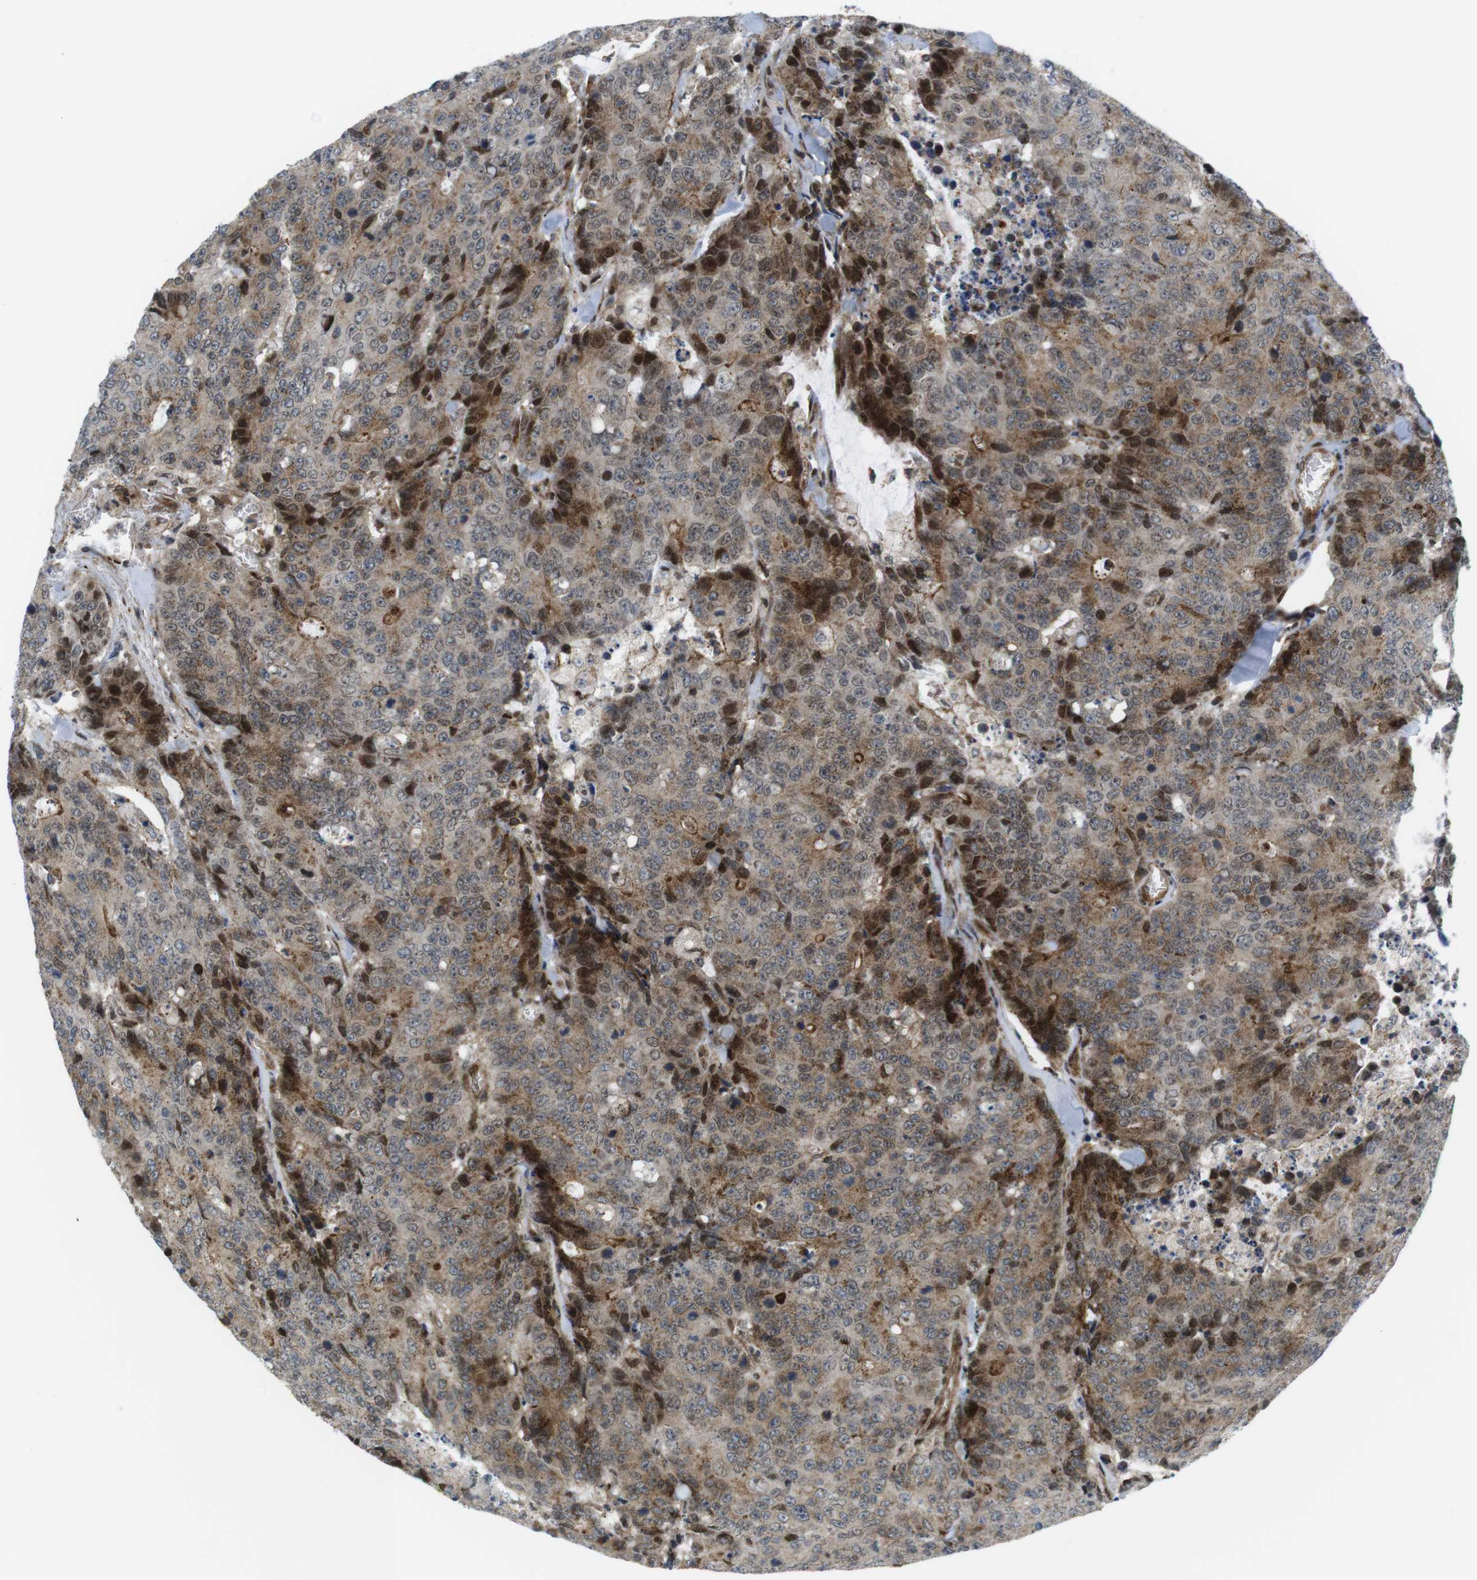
{"staining": {"intensity": "moderate", "quantity": ">75%", "location": "cytoplasmic/membranous"}, "tissue": "colorectal cancer", "cell_type": "Tumor cells", "image_type": "cancer", "snomed": [{"axis": "morphology", "description": "Adenocarcinoma, NOS"}, {"axis": "topography", "description": "Colon"}], "caption": "Immunohistochemistry (IHC) of human adenocarcinoma (colorectal) demonstrates medium levels of moderate cytoplasmic/membranous staining in about >75% of tumor cells.", "gene": "CUL7", "patient": {"sex": "female", "age": 86}}